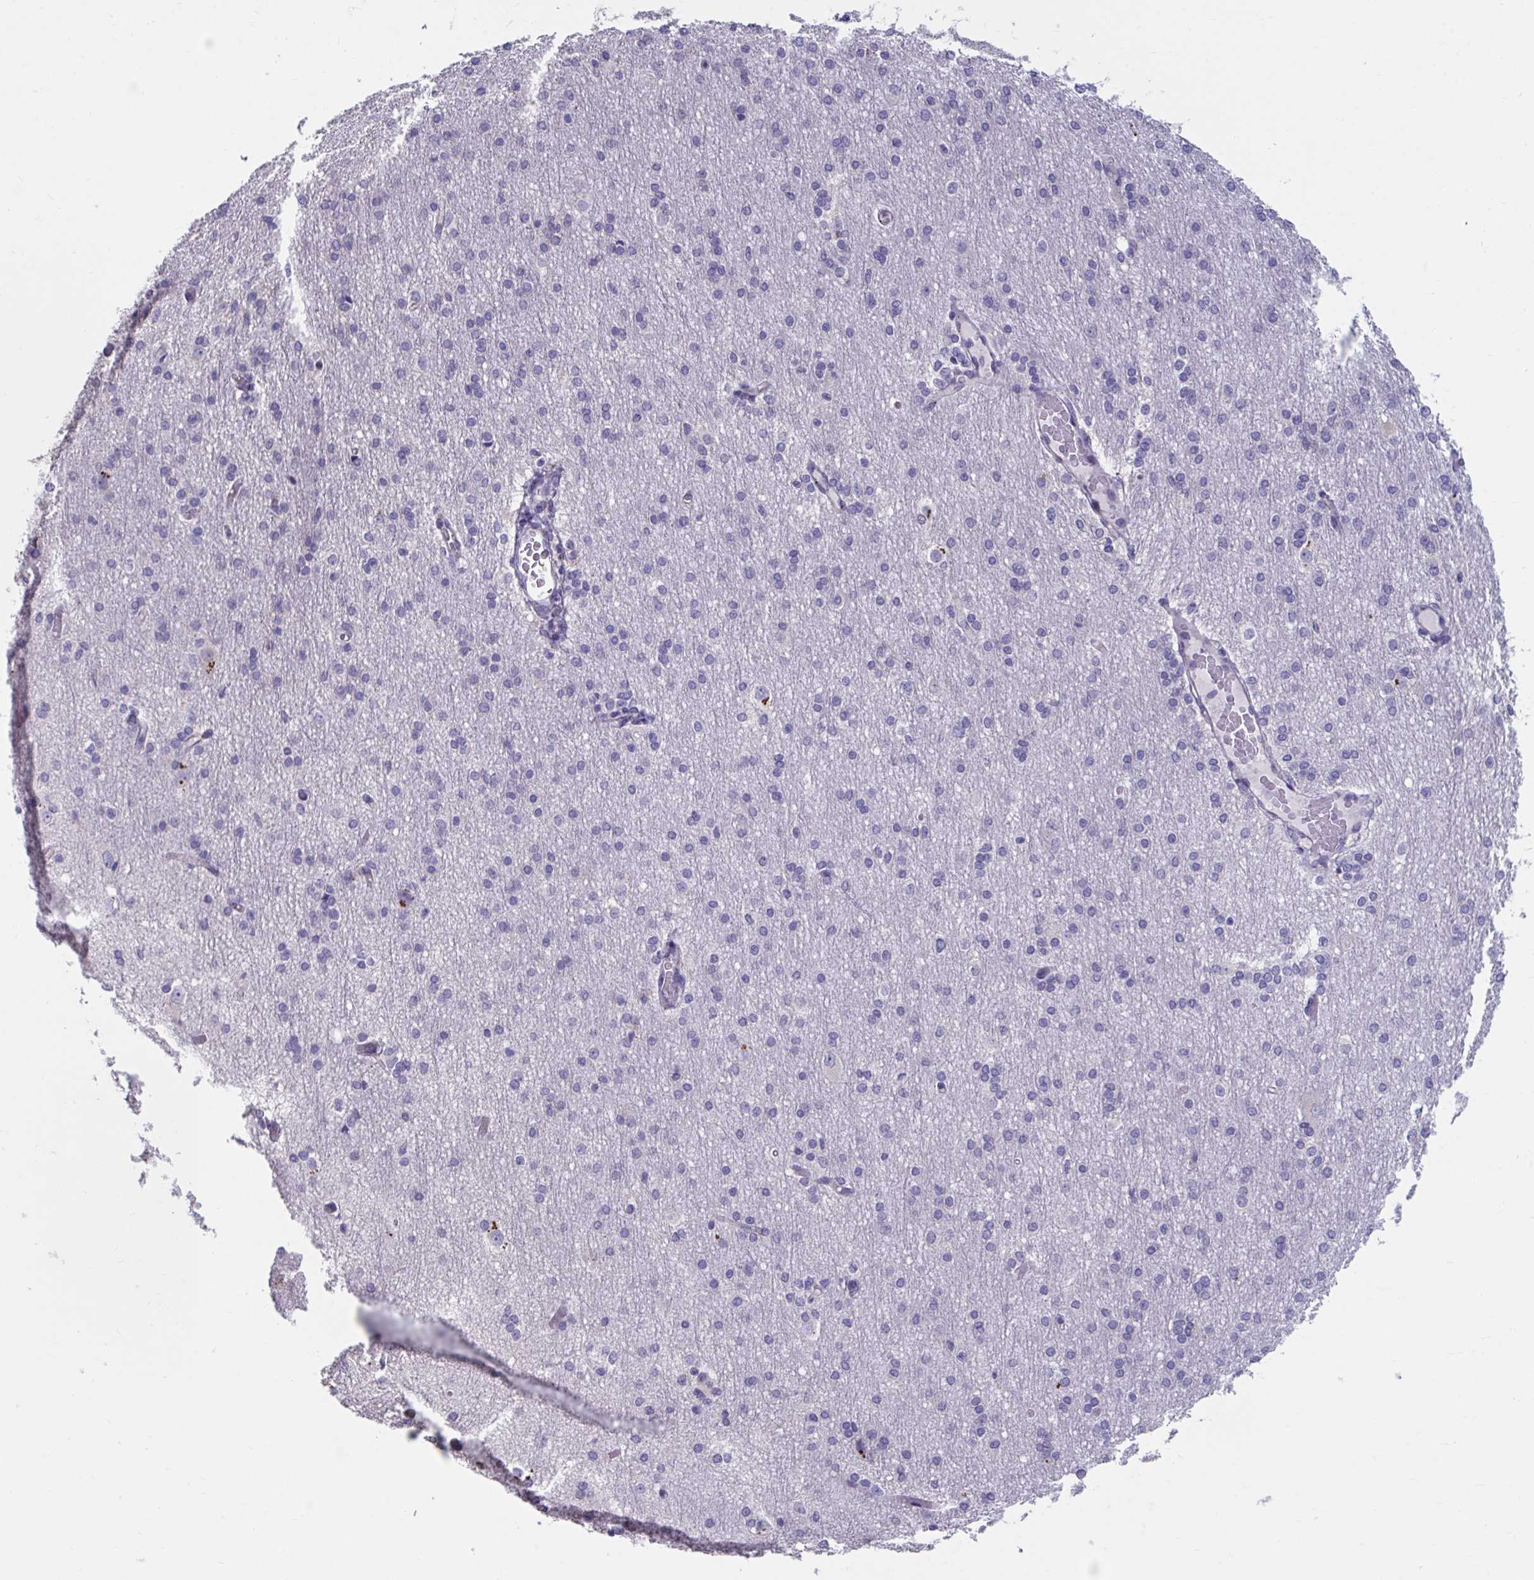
{"staining": {"intensity": "negative", "quantity": "none", "location": "none"}, "tissue": "cerebral cortex", "cell_type": "Endothelial cells", "image_type": "normal", "snomed": [{"axis": "morphology", "description": "Normal tissue, NOS"}, {"axis": "morphology", "description": "Inflammation, NOS"}, {"axis": "topography", "description": "Cerebral cortex"}], "caption": "DAB (3,3'-diaminobenzidine) immunohistochemical staining of normal human cerebral cortex displays no significant expression in endothelial cells.", "gene": "GPR162", "patient": {"sex": "male", "age": 6}}